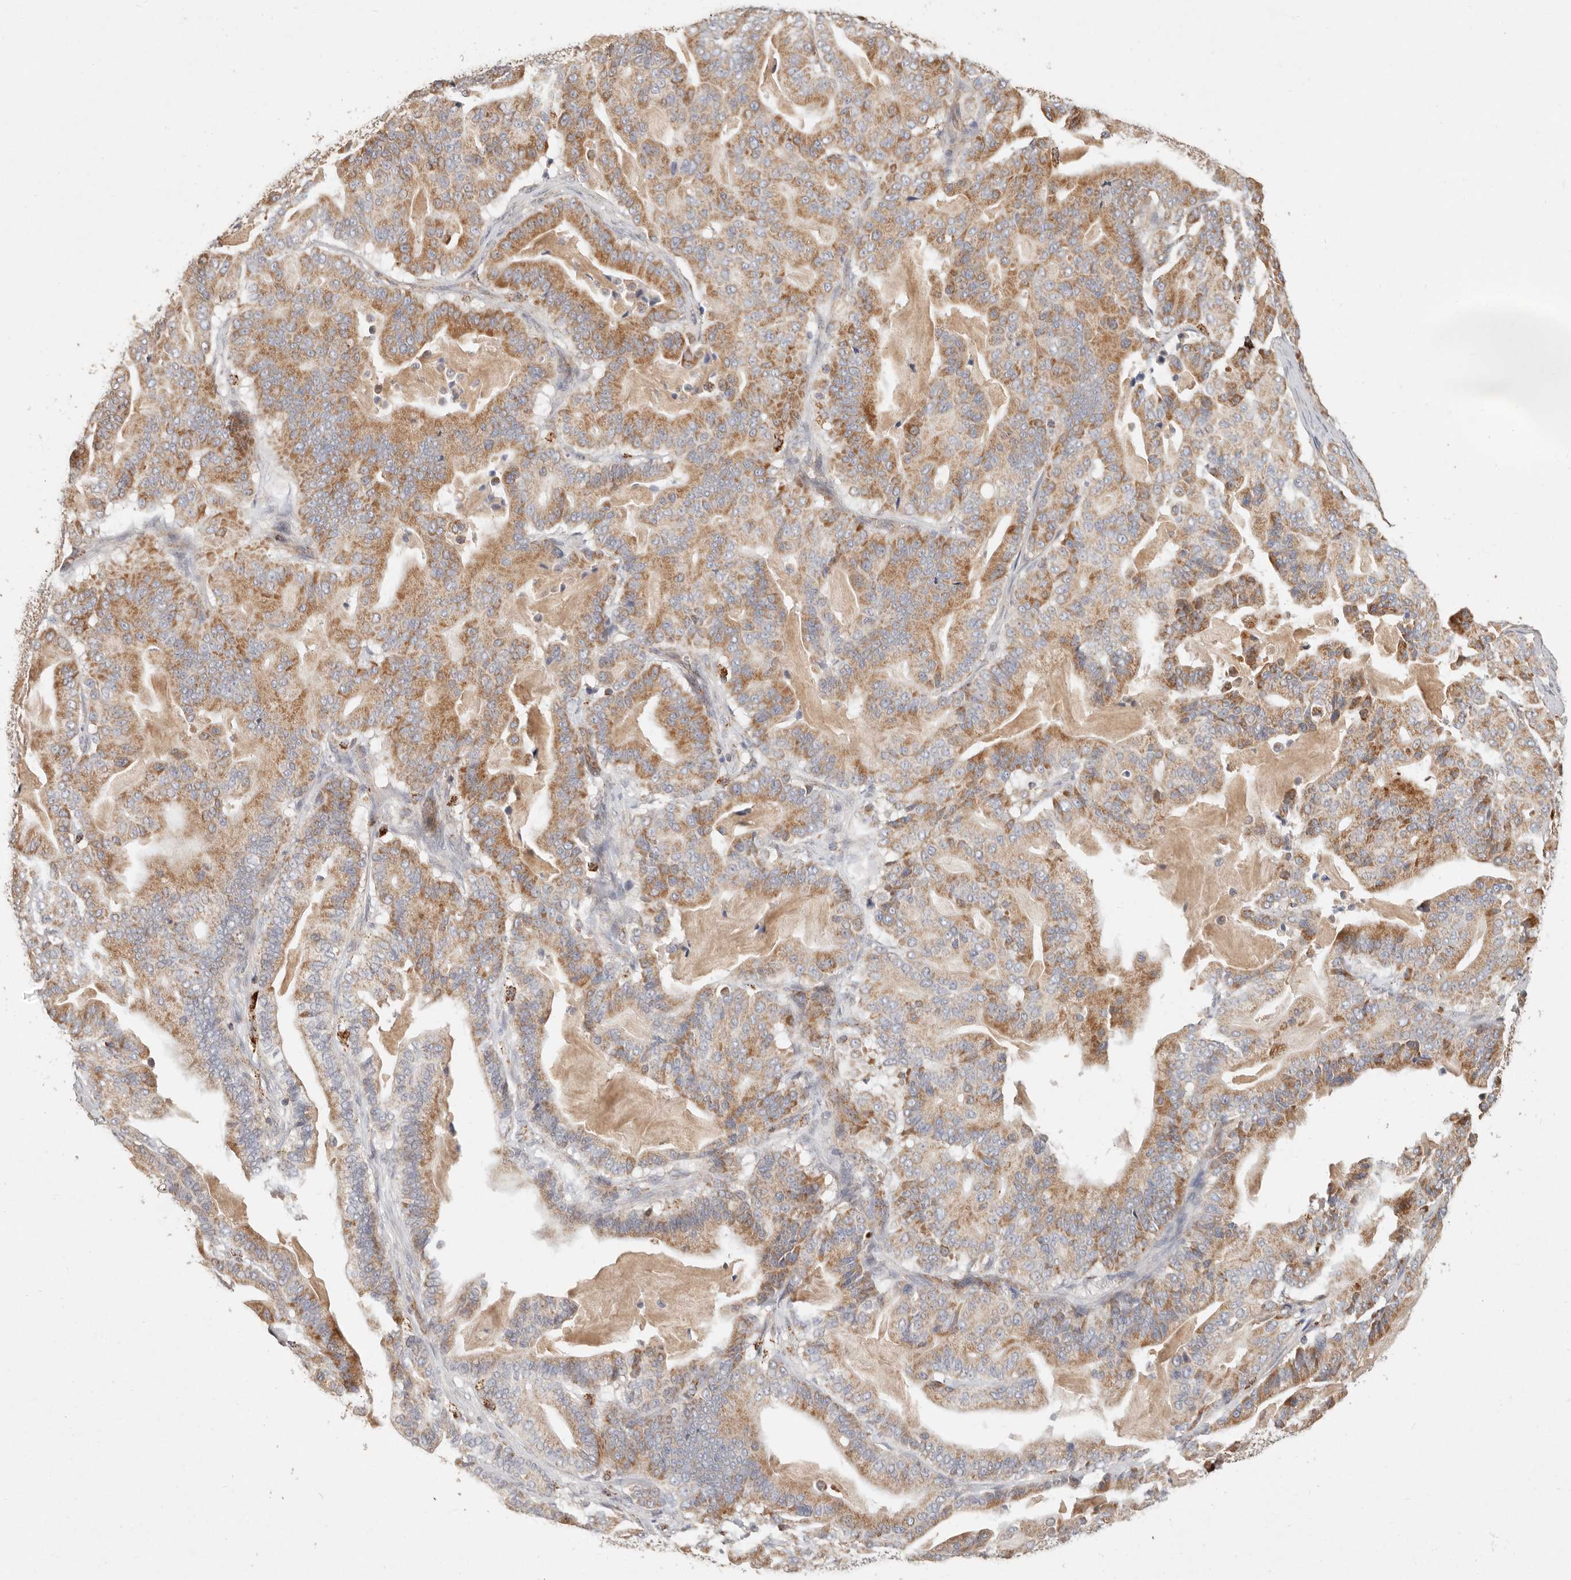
{"staining": {"intensity": "moderate", "quantity": ">75%", "location": "cytoplasmic/membranous"}, "tissue": "pancreatic cancer", "cell_type": "Tumor cells", "image_type": "cancer", "snomed": [{"axis": "morphology", "description": "Adenocarcinoma, NOS"}, {"axis": "topography", "description": "Pancreas"}], "caption": "The immunohistochemical stain shows moderate cytoplasmic/membranous expression in tumor cells of adenocarcinoma (pancreatic) tissue.", "gene": "ARHGEF10L", "patient": {"sex": "male", "age": 63}}